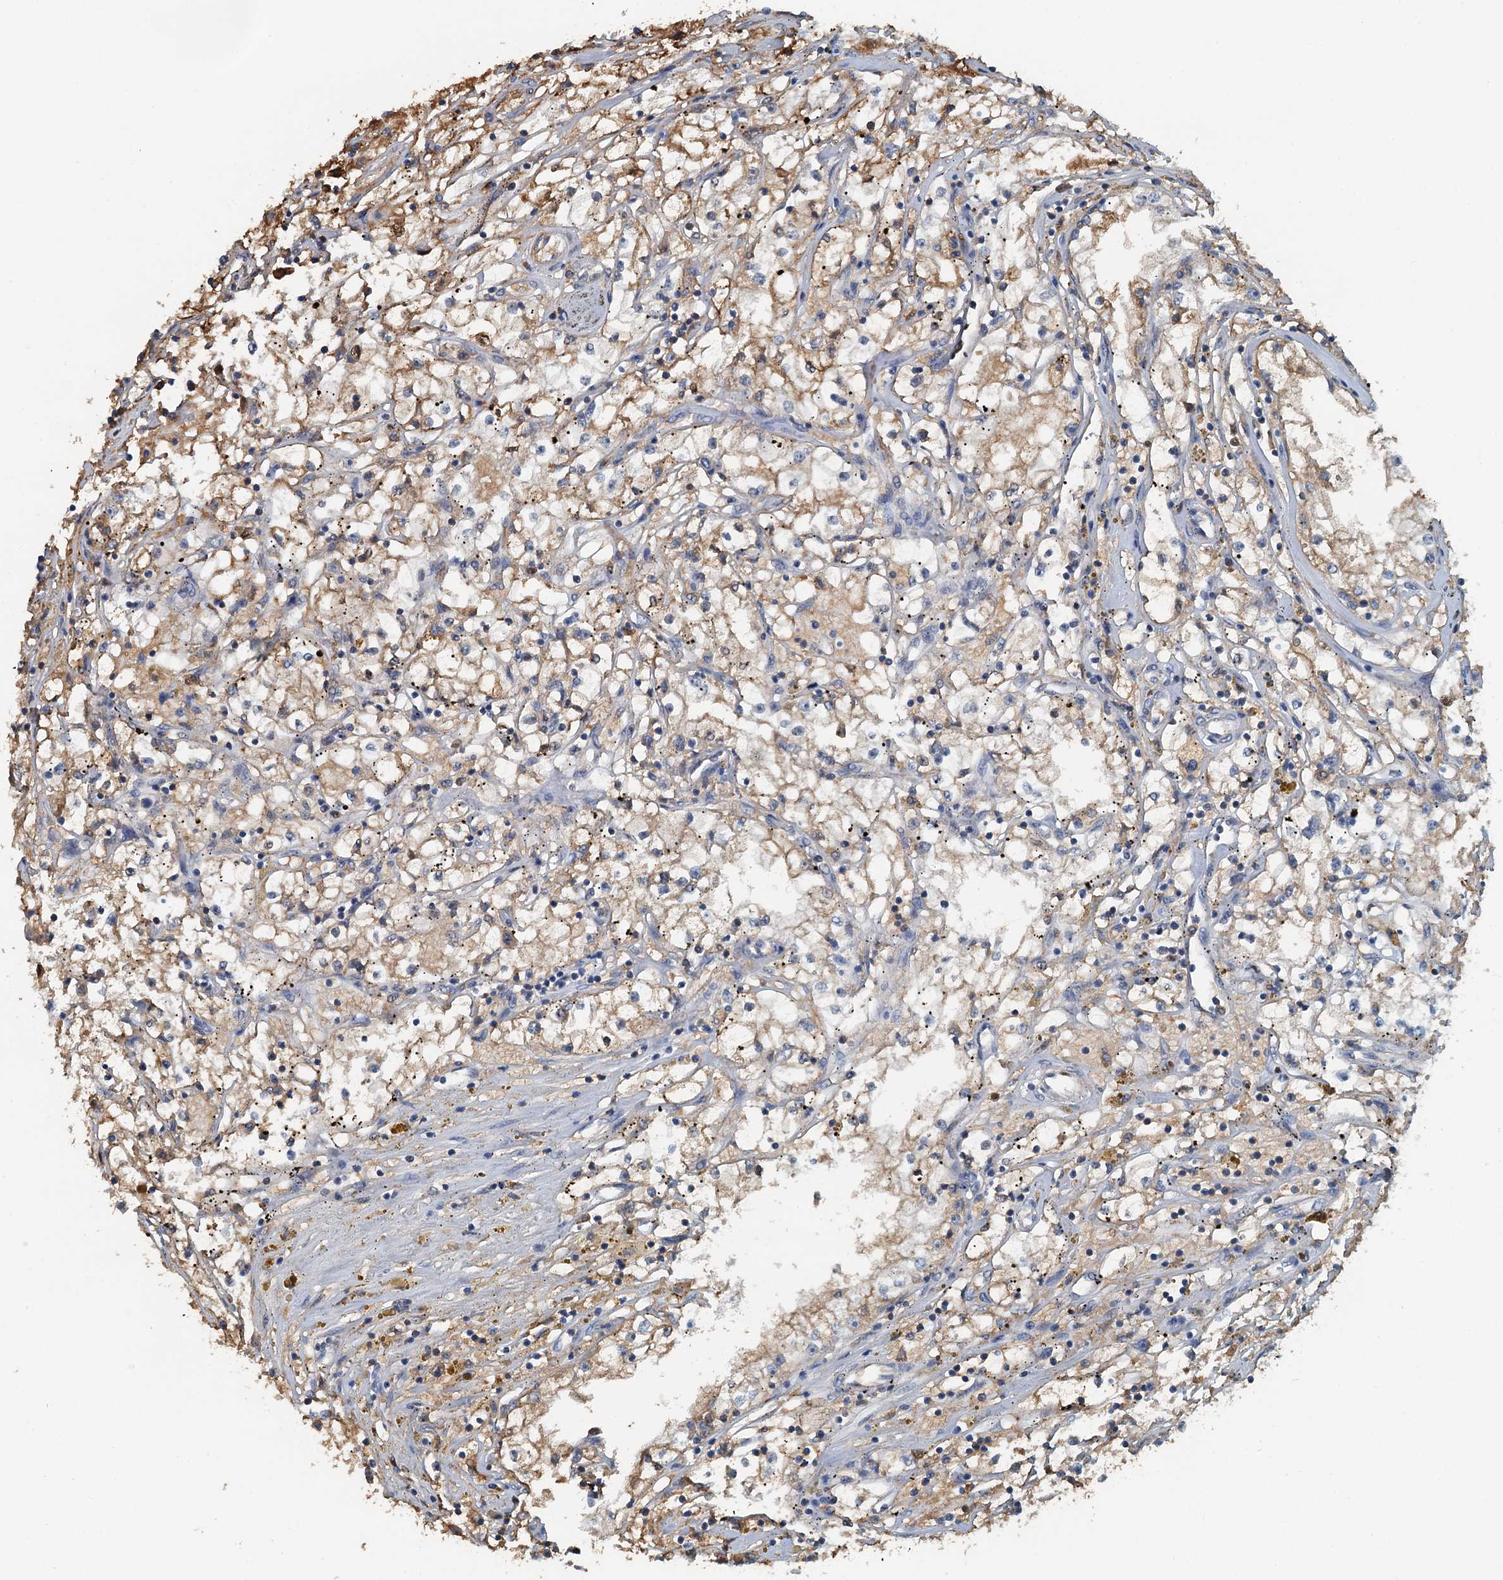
{"staining": {"intensity": "weak", "quantity": "<25%", "location": "cytoplasmic/membranous"}, "tissue": "renal cancer", "cell_type": "Tumor cells", "image_type": "cancer", "snomed": [{"axis": "morphology", "description": "Adenocarcinoma, NOS"}, {"axis": "topography", "description": "Kidney"}], "caption": "The micrograph shows no significant positivity in tumor cells of renal adenocarcinoma. The staining was performed using DAB (3,3'-diaminobenzidine) to visualize the protein expression in brown, while the nuclei were stained in blue with hematoxylin (Magnification: 20x).", "gene": "LSM14B", "patient": {"sex": "male", "age": 56}}